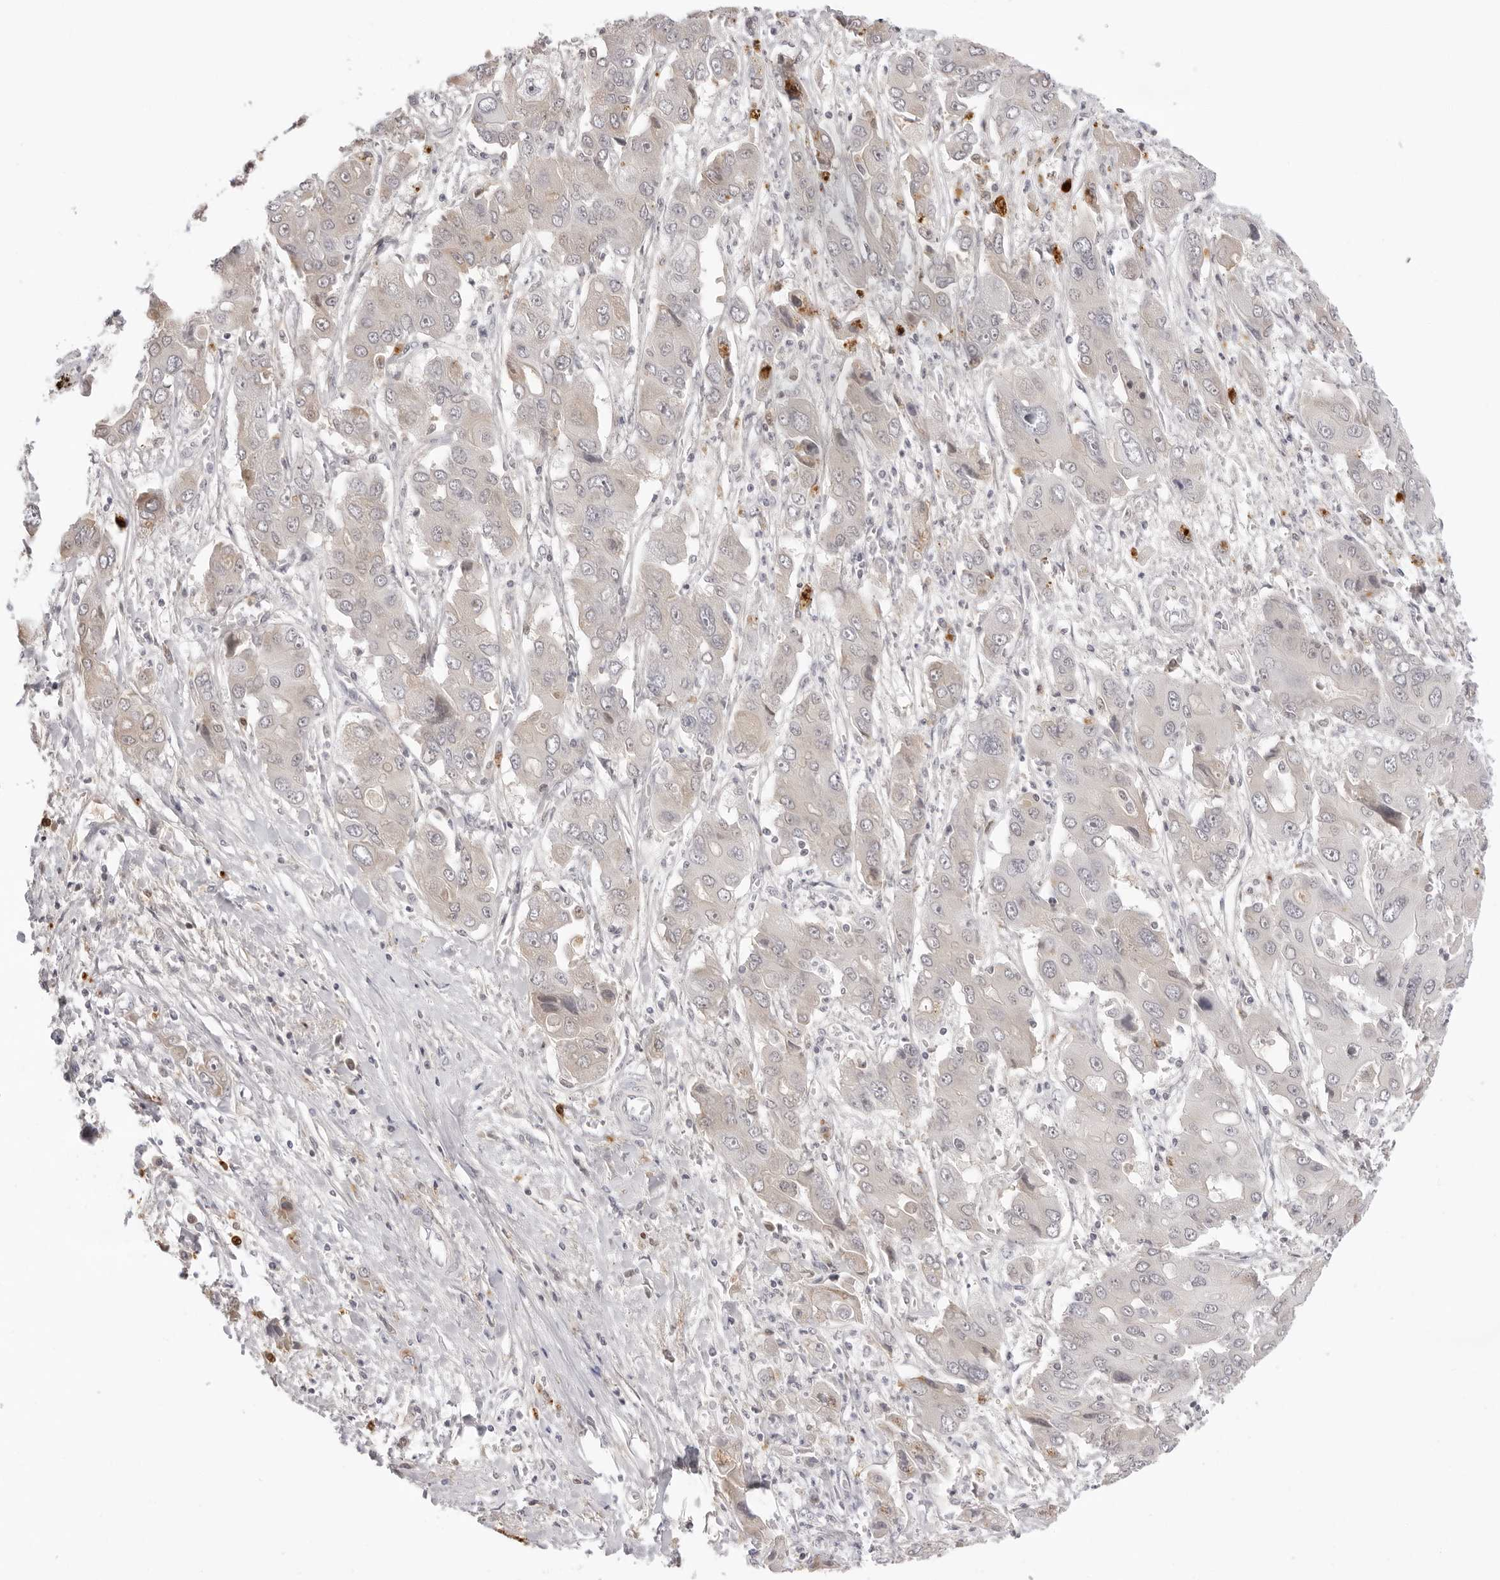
{"staining": {"intensity": "negative", "quantity": "none", "location": "none"}, "tissue": "liver cancer", "cell_type": "Tumor cells", "image_type": "cancer", "snomed": [{"axis": "morphology", "description": "Cholangiocarcinoma"}, {"axis": "topography", "description": "Liver"}], "caption": "The immunohistochemistry (IHC) micrograph has no significant staining in tumor cells of cholangiocarcinoma (liver) tissue.", "gene": "STRADB", "patient": {"sex": "male", "age": 67}}